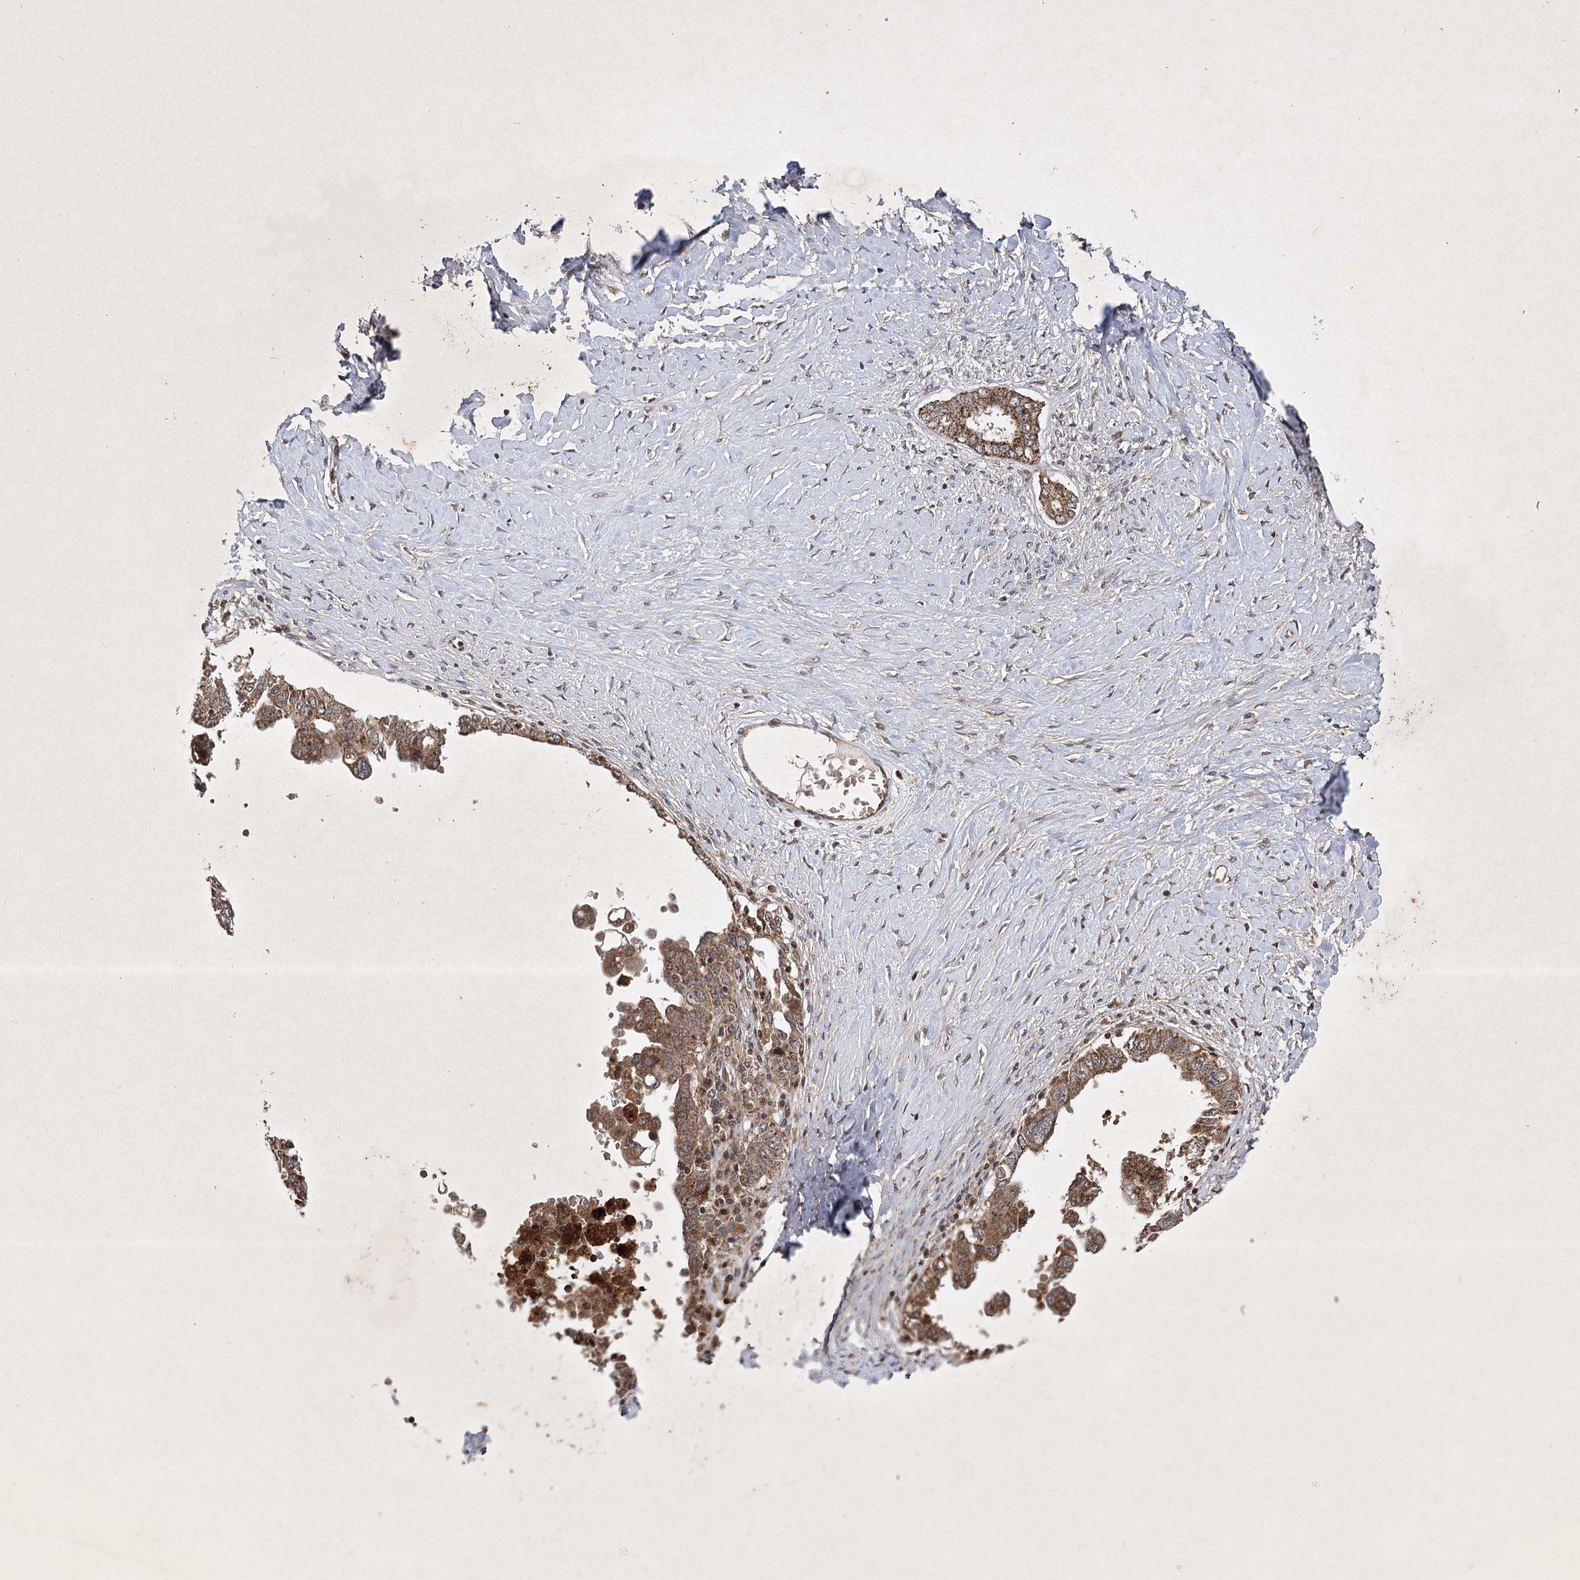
{"staining": {"intensity": "moderate", "quantity": ">75%", "location": "cytoplasmic/membranous"}, "tissue": "ovarian cancer", "cell_type": "Tumor cells", "image_type": "cancer", "snomed": [{"axis": "morphology", "description": "Carcinoma, endometroid"}, {"axis": "topography", "description": "Ovary"}], "caption": "Moderate cytoplasmic/membranous protein positivity is identified in about >75% of tumor cells in ovarian cancer. (DAB IHC, brown staining for protein, blue staining for nuclei).", "gene": "INSIG2", "patient": {"sex": "female", "age": 62}}